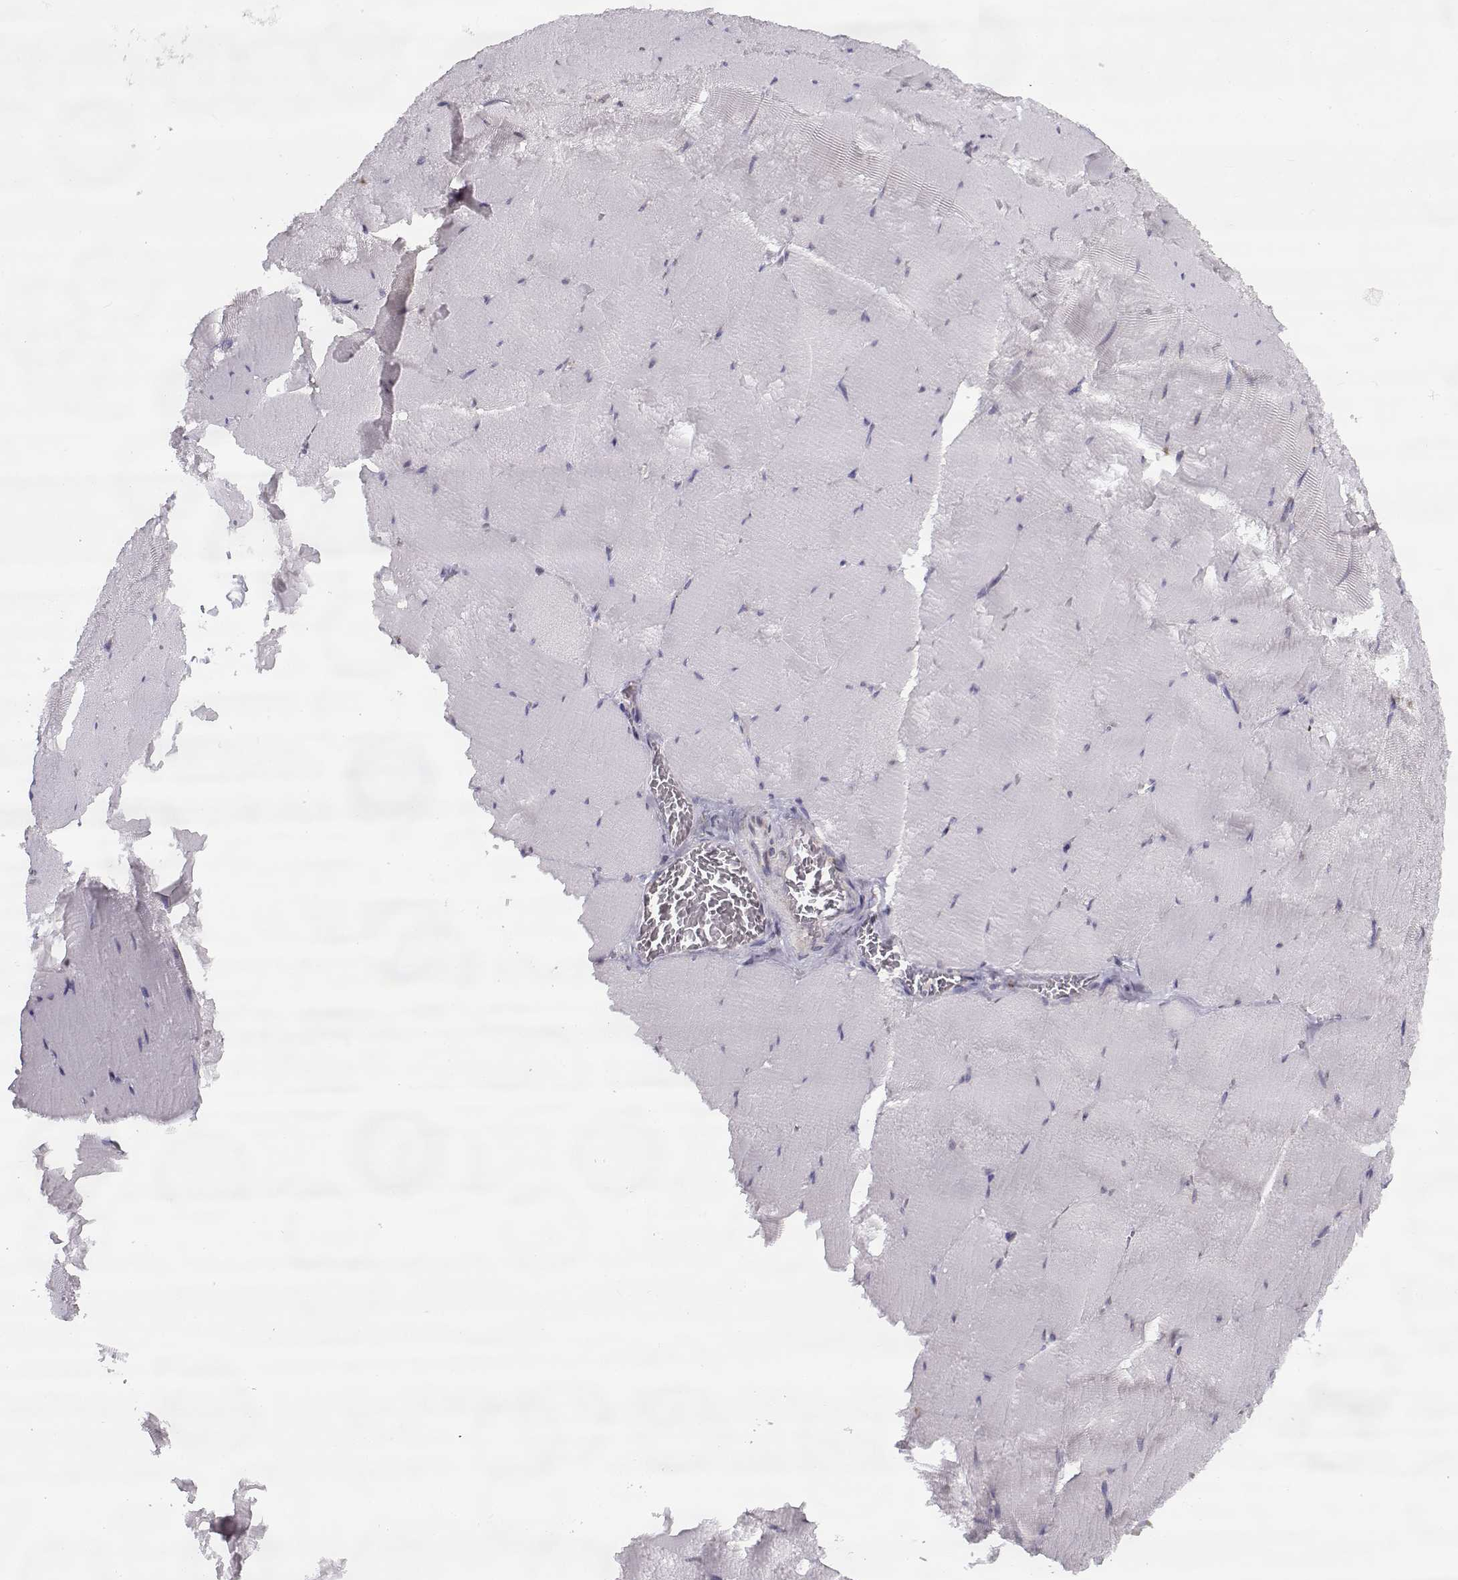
{"staining": {"intensity": "negative", "quantity": "none", "location": "none"}, "tissue": "skeletal muscle", "cell_type": "Myocytes", "image_type": "normal", "snomed": [{"axis": "morphology", "description": "Normal tissue, NOS"}, {"axis": "morphology", "description": "Malignant melanoma, Metastatic site"}, {"axis": "topography", "description": "Skeletal muscle"}], "caption": "The histopathology image reveals no staining of myocytes in unremarkable skeletal muscle.", "gene": "BEND6", "patient": {"sex": "male", "age": 50}}